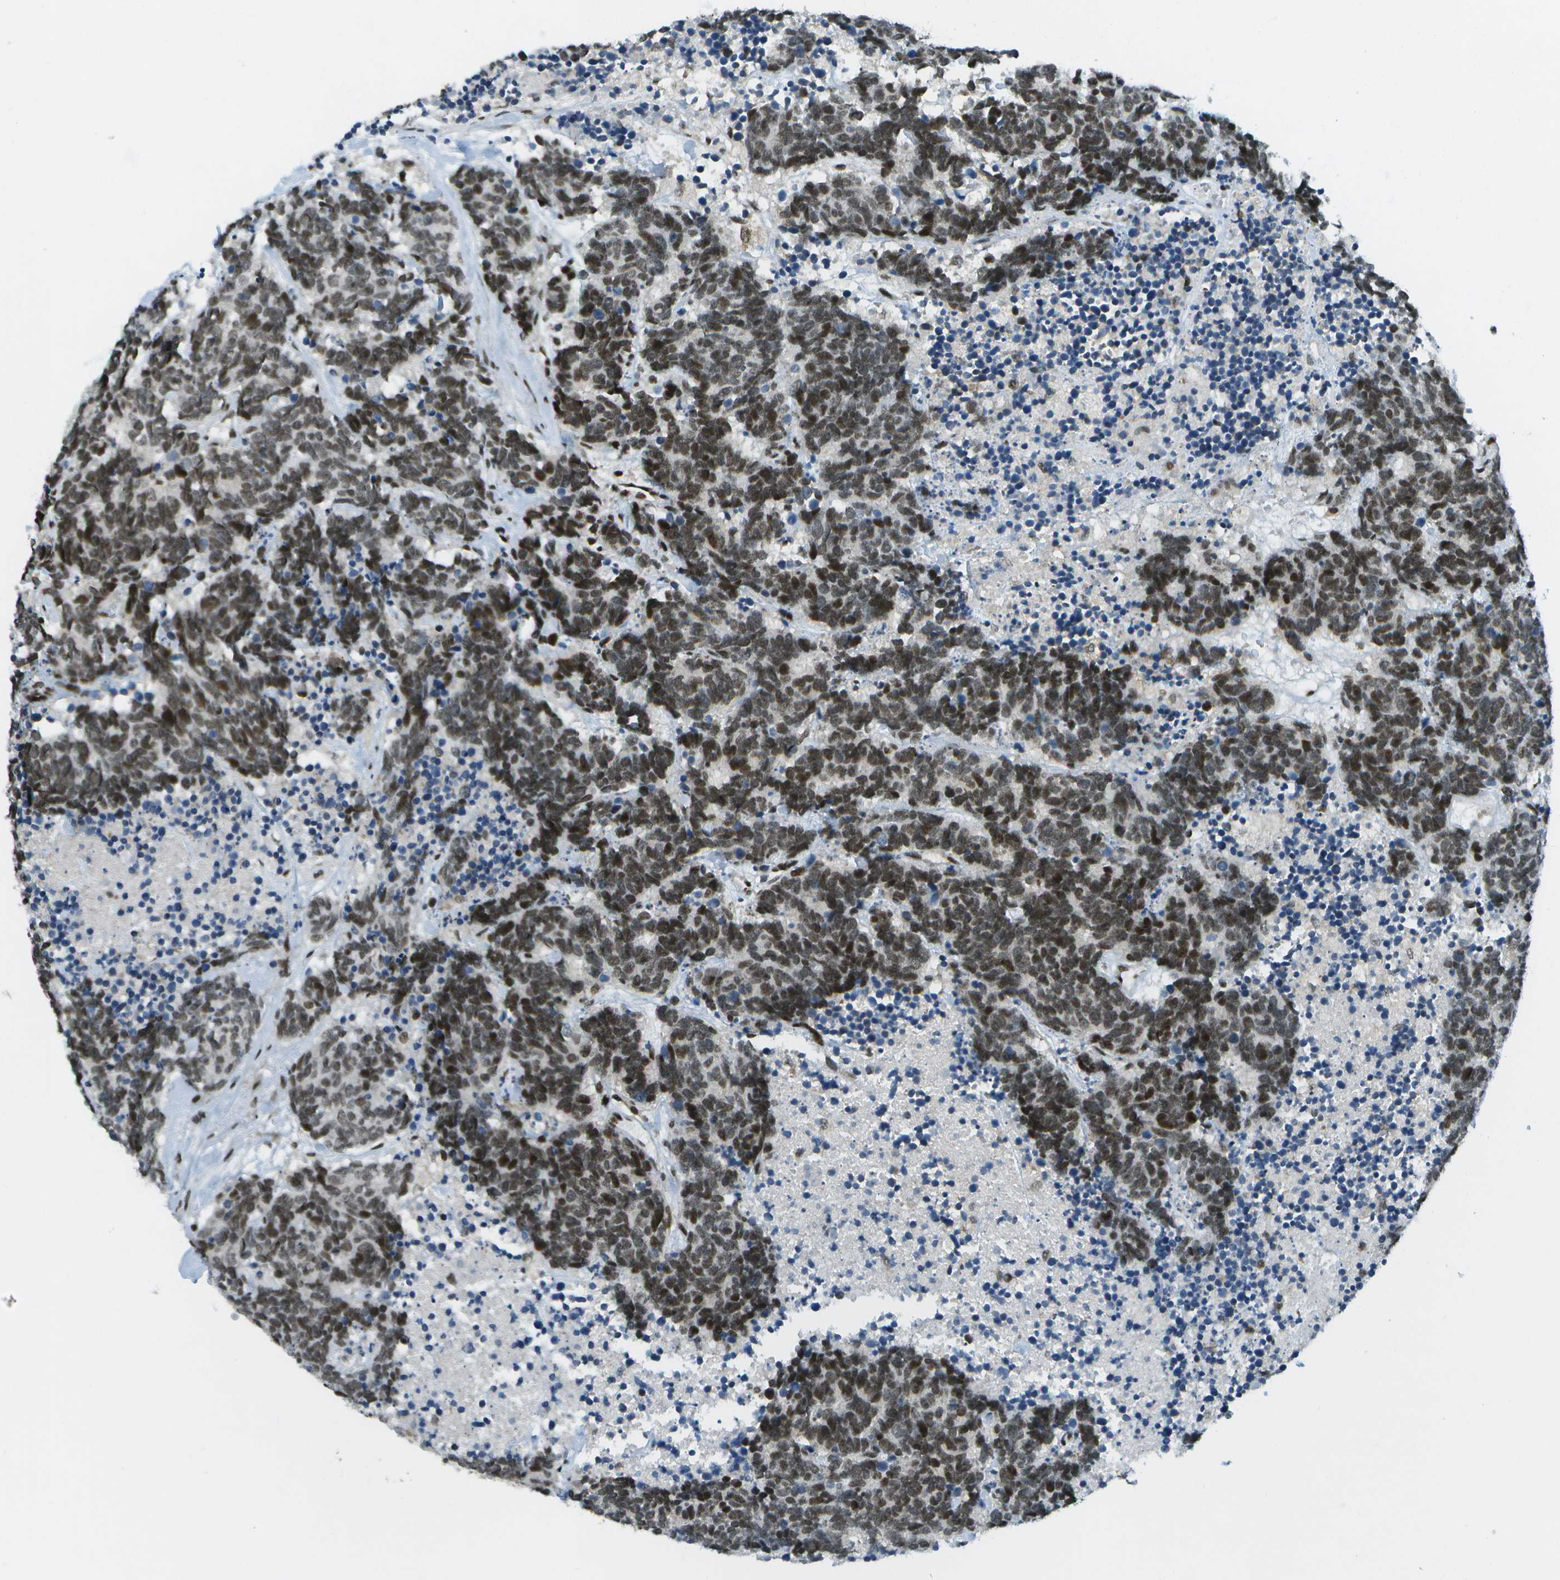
{"staining": {"intensity": "strong", "quantity": ">75%", "location": "nuclear"}, "tissue": "carcinoid", "cell_type": "Tumor cells", "image_type": "cancer", "snomed": [{"axis": "morphology", "description": "Carcinoma, NOS"}, {"axis": "morphology", "description": "Carcinoid, malignant, NOS"}, {"axis": "topography", "description": "Urinary bladder"}], "caption": "Human malignant carcinoid stained with a protein marker shows strong staining in tumor cells.", "gene": "IRF7", "patient": {"sex": "male", "age": 57}}